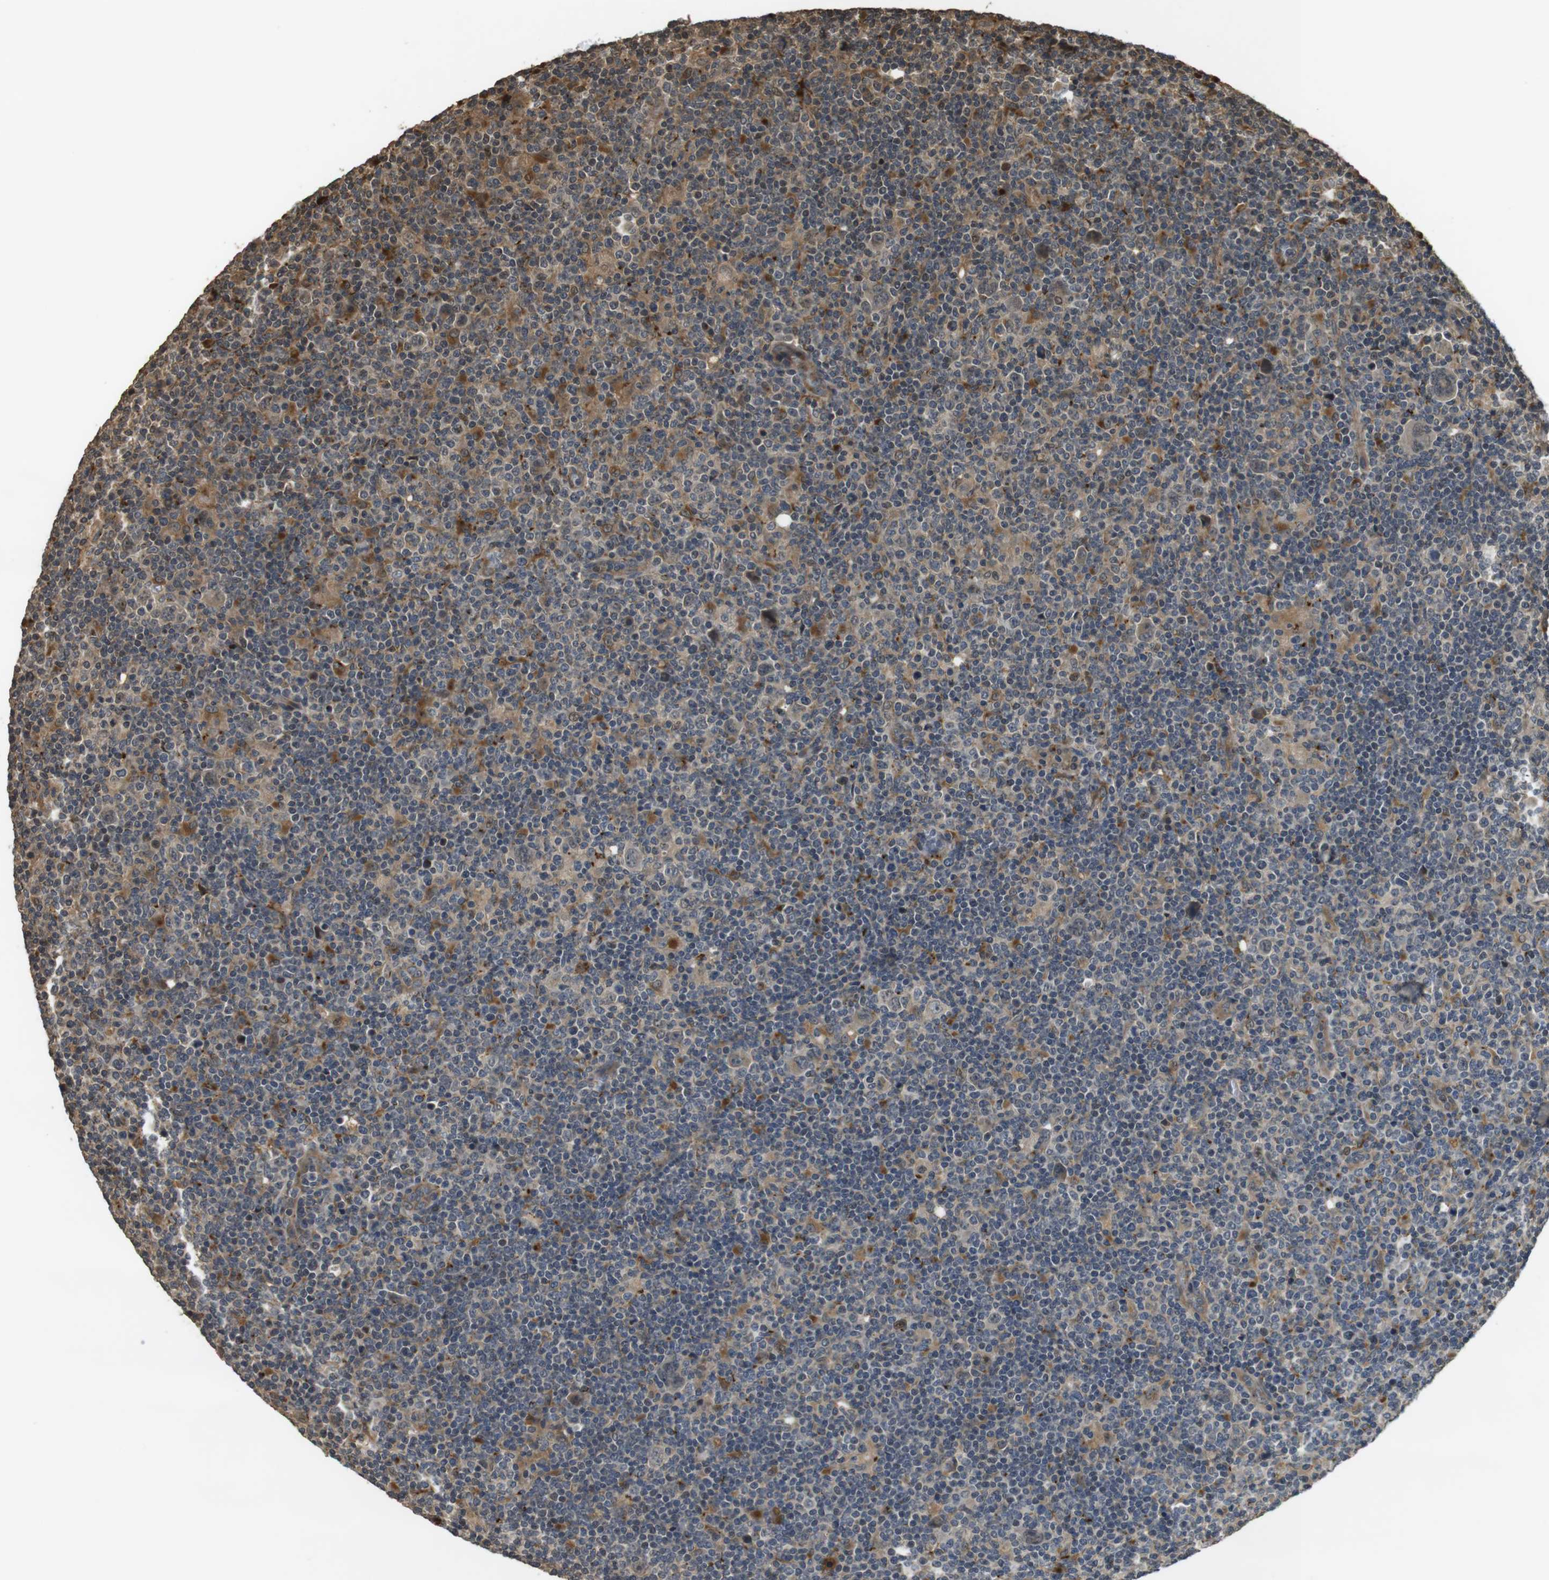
{"staining": {"intensity": "weak", "quantity": "<25%", "location": "cytoplasmic/membranous"}, "tissue": "lymphoma", "cell_type": "Tumor cells", "image_type": "cancer", "snomed": [{"axis": "morphology", "description": "Hodgkin's disease, NOS"}, {"axis": "topography", "description": "Lymph node"}], "caption": "Tumor cells show no significant positivity in lymphoma.", "gene": "FZD10", "patient": {"sex": "female", "age": 57}}